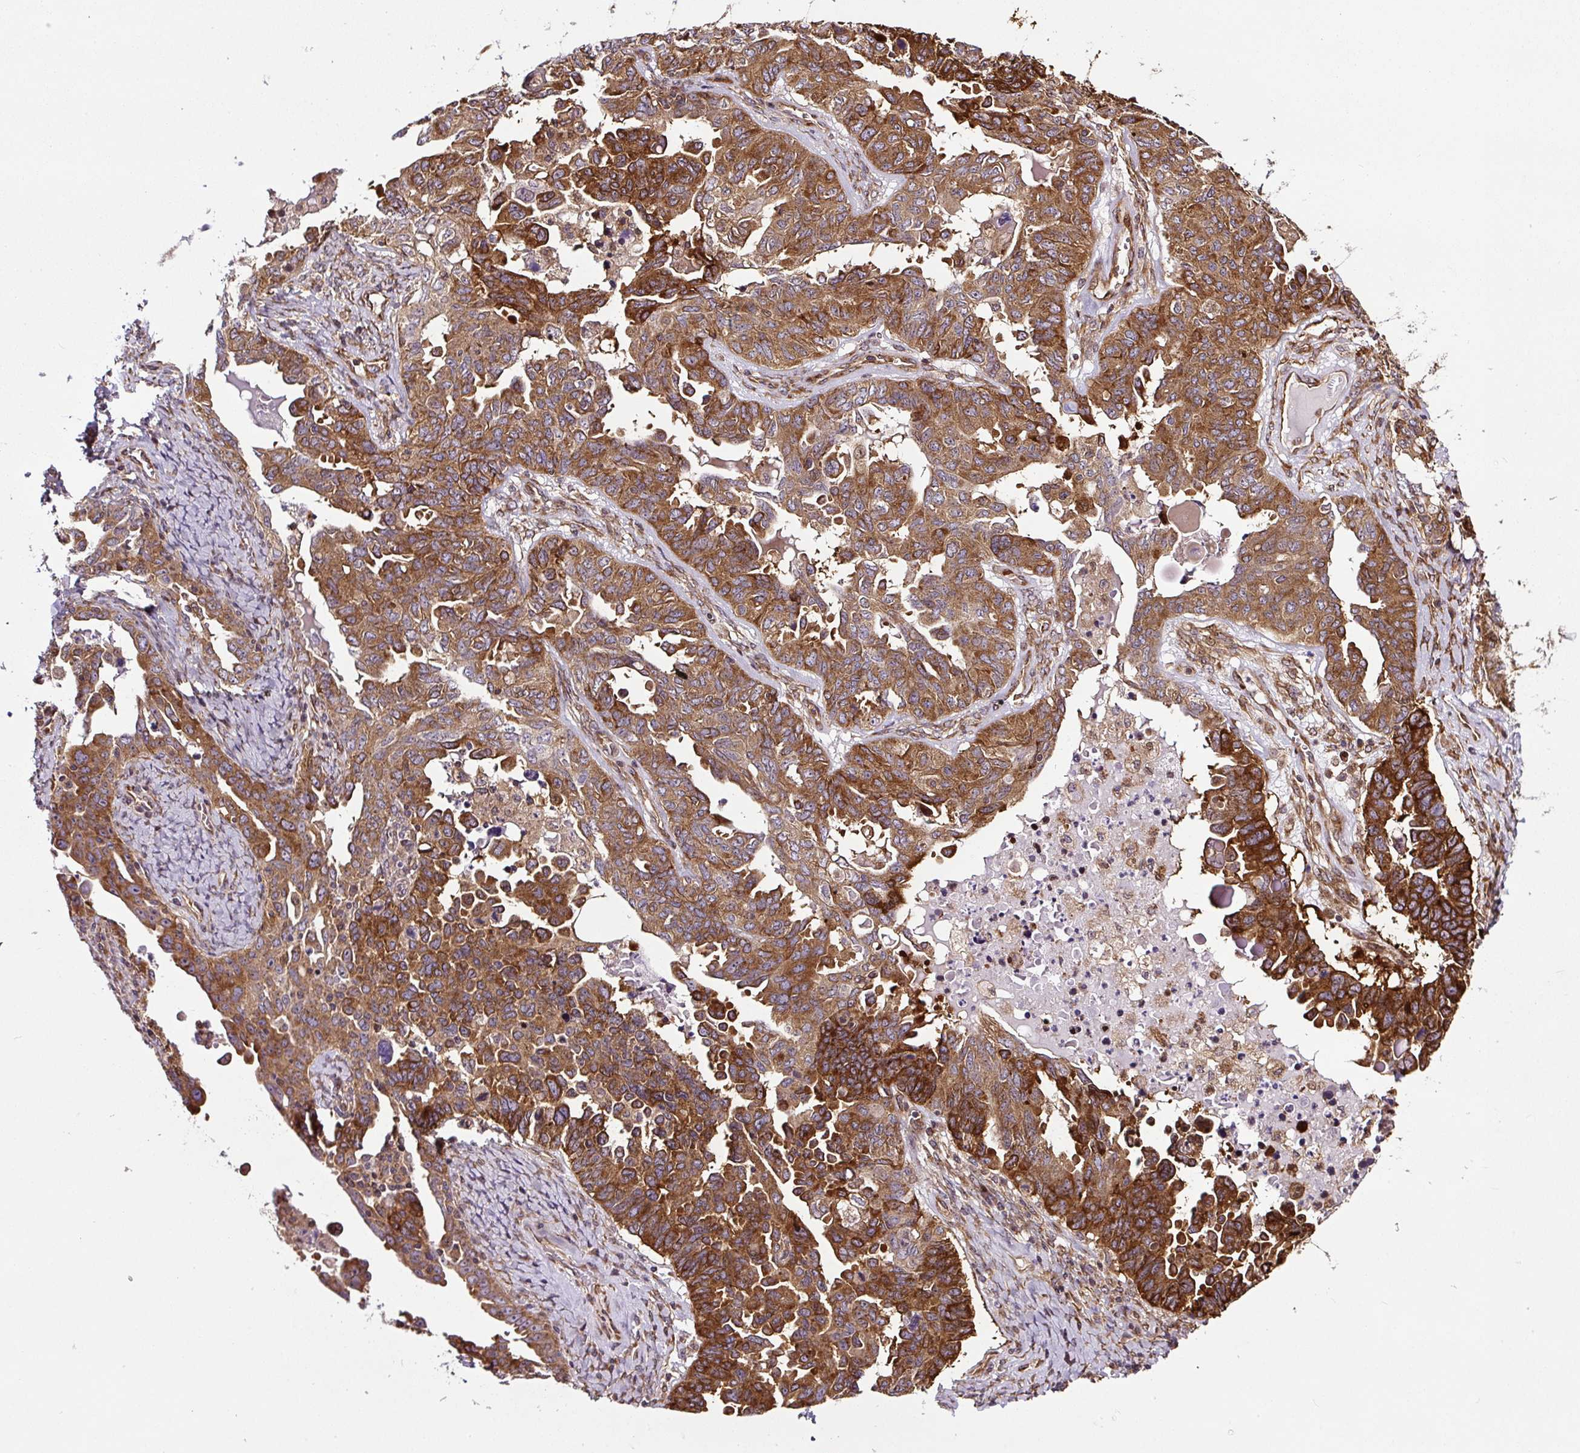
{"staining": {"intensity": "strong", "quantity": ">75%", "location": "cytoplasmic/membranous"}, "tissue": "ovarian cancer", "cell_type": "Tumor cells", "image_type": "cancer", "snomed": [{"axis": "morphology", "description": "Carcinoma, endometroid"}, {"axis": "topography", "description": "Ovary"}], "caption": "The immunohistochemical stain shows strong cytoplasmic/membranous positivity in tumor cells of ovarian cancer tissue.", "gene": "KDM4E", "patient": {"sex": "female", "age": 62}}